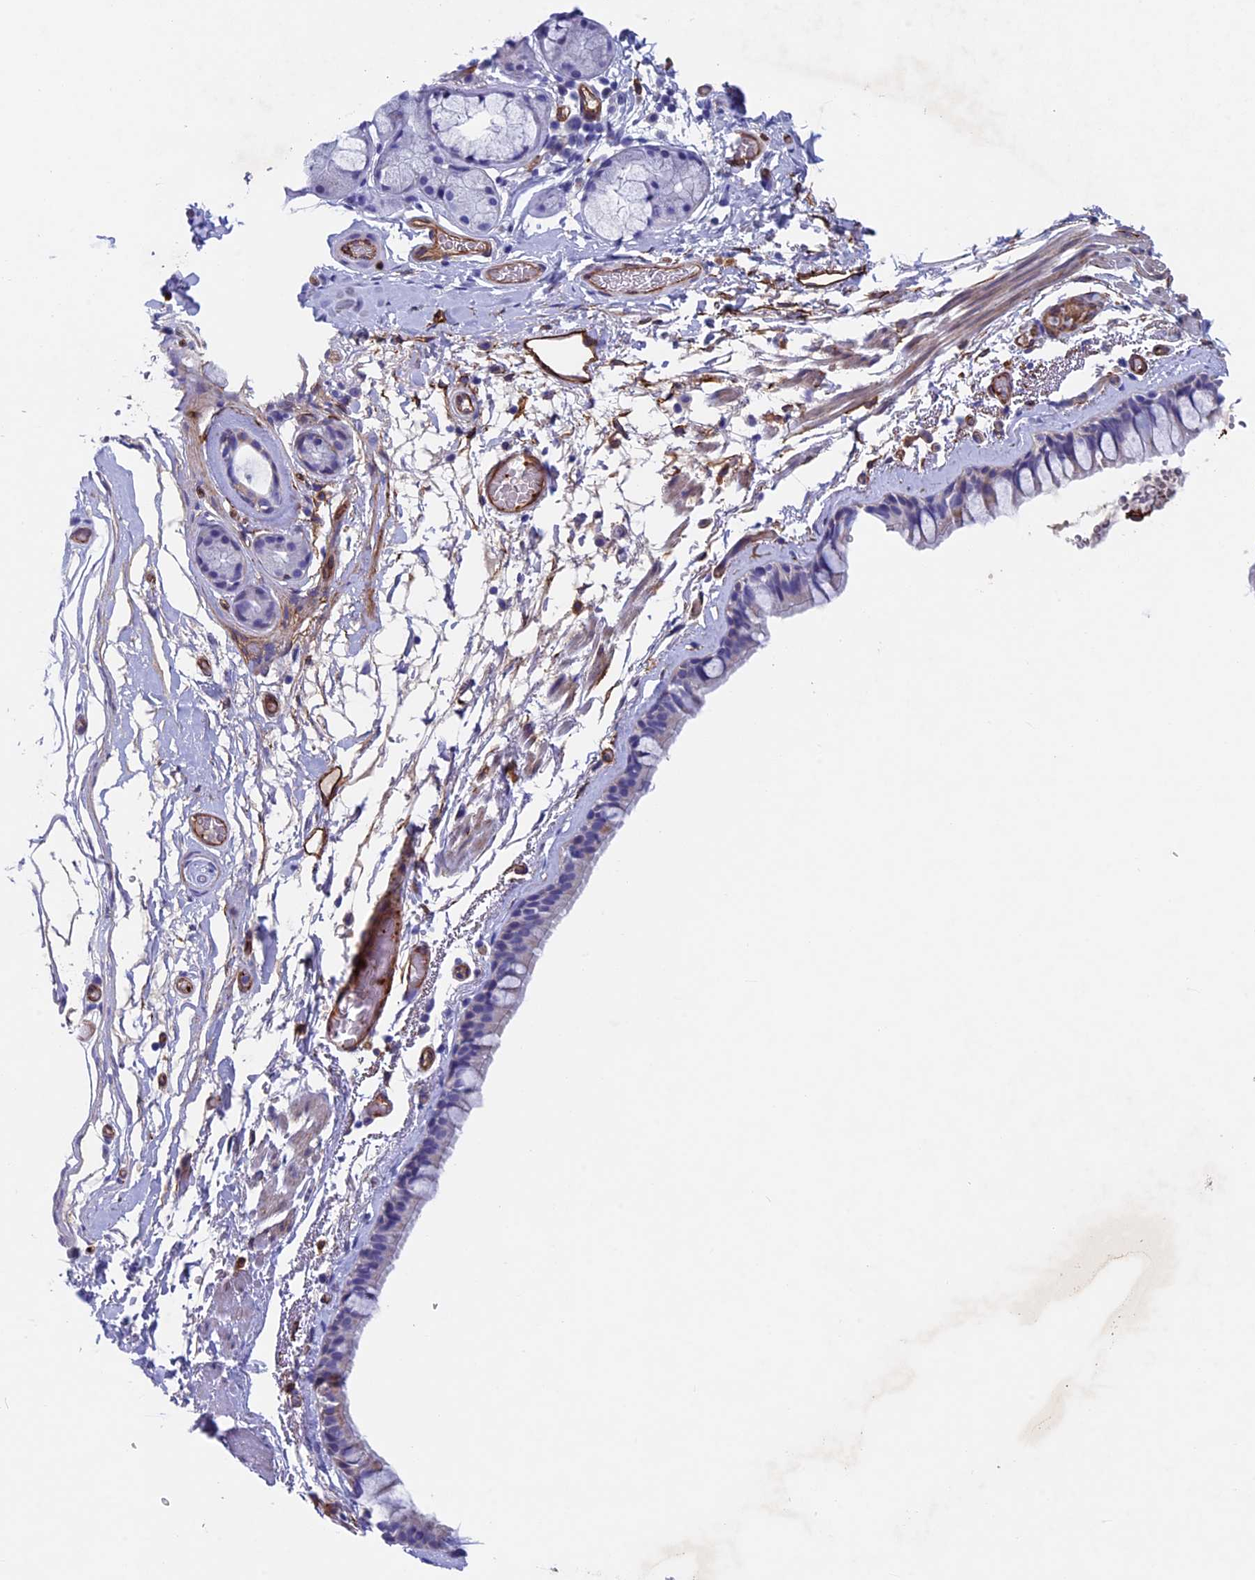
{"staining": {"intensity": "negative", "quantity": "none", "location": "none"}, "tissue": "bronchus", "cell_type": "Respiratory epithelial cells", "image_type": "normal", "snomed": [{"axis": "morphology", "description": "Normal tissue, NOS"}, {"axis": "topography", "description": "Cartilage tissue"}], "caption": "Immunohistochemistry of normal bronchus exhibits no expression in respiratory epithelial cells. The staining is performed using DAB (3,3'-diaminobenzidine) brown chromogen with nuclei counter-stained in using hematoxylin.", "gene": "INSYN1", "patient": {"sex": "male", "age": 63}}